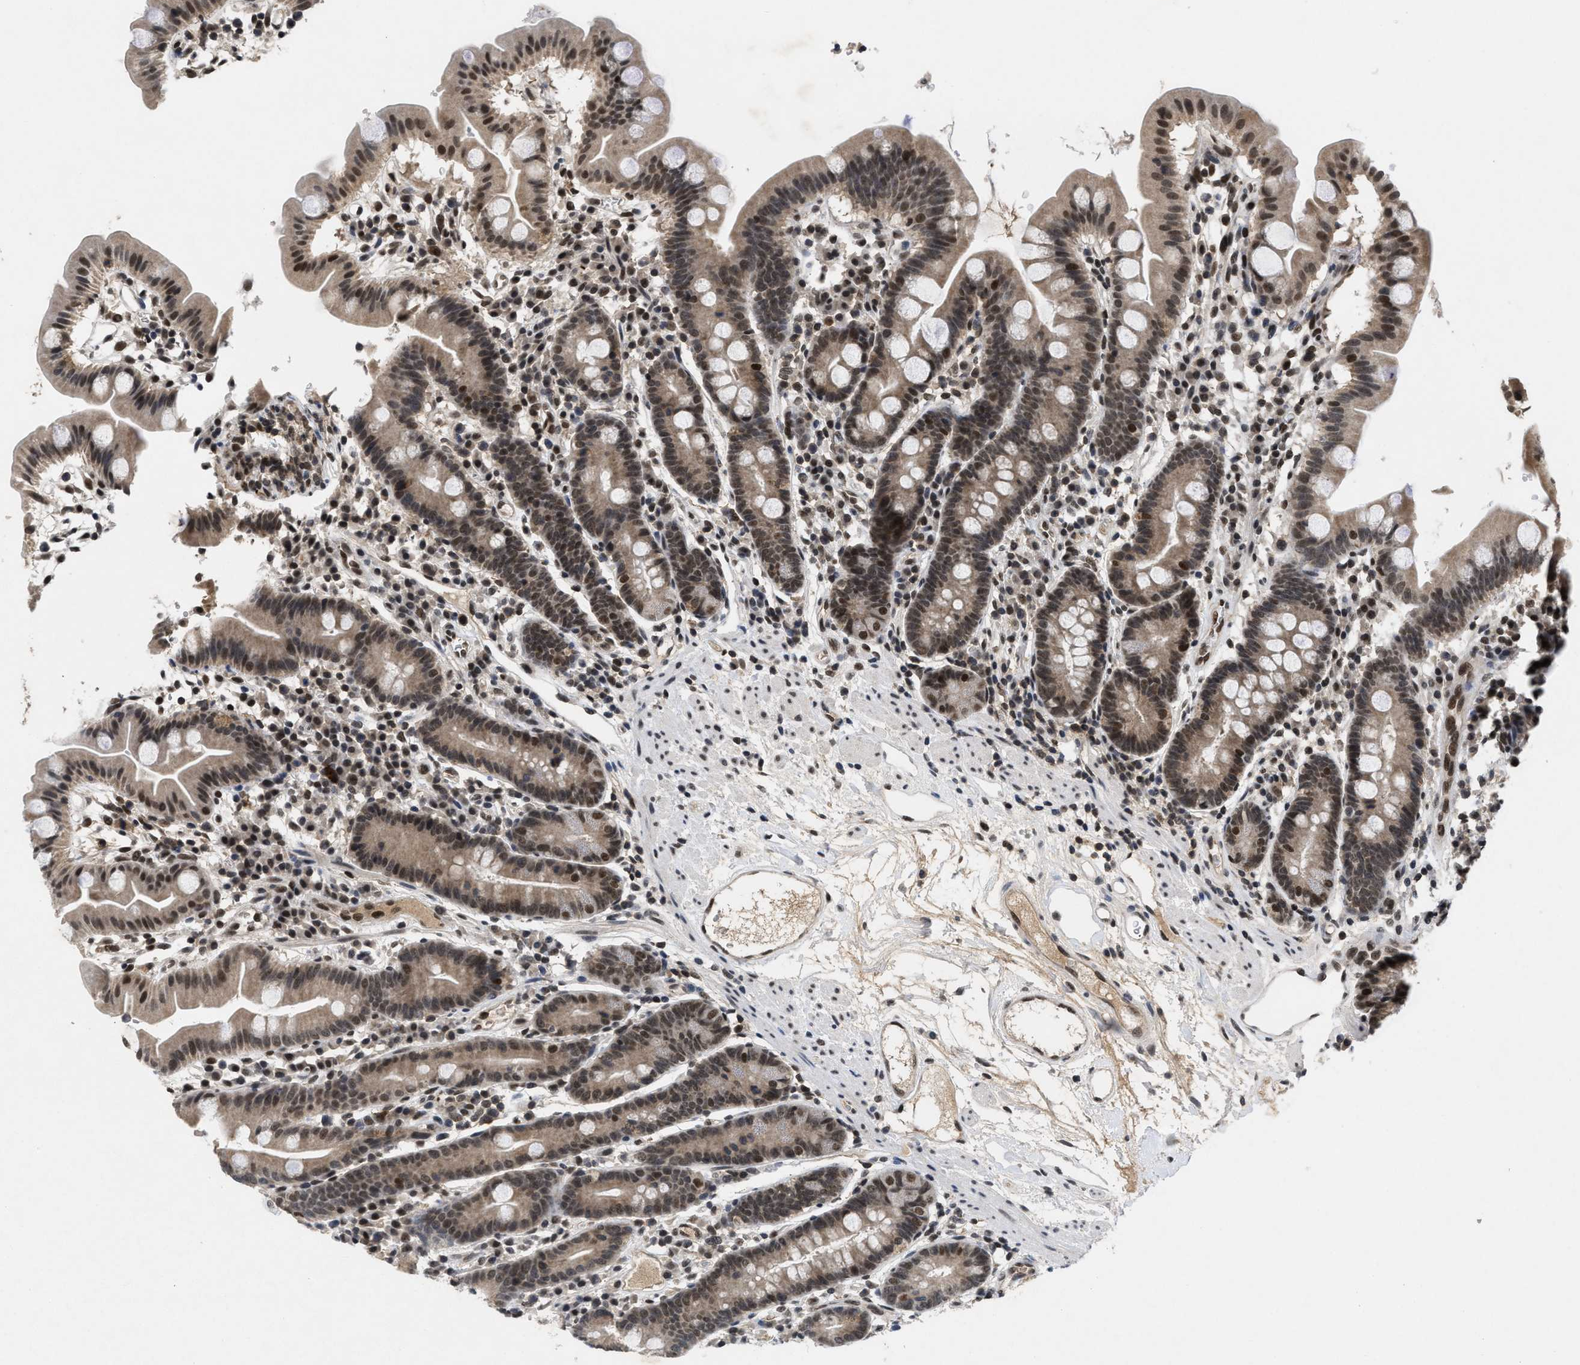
{"staining": {"intensity": "moderate", "quantity": ">75%", "location": "cytoplasmic/membranous,nuclear"}, "tissue": "duodenum", "cell_type": "Glandular cells", "image_type": "normal", "snomed": [{"axis": "morphology", "description": "Normal tissue, NOS"}, {"axis": "topography", "description": "Duodenum"}], "caption": "This is a histology image of IHC staining of benign duodenum, which shows moderate staining in the cytoplasmic/membranous,nuclear of glandular cells.", "gene": "ZNF346", "patient": {"sex": "male", "age": 50}}